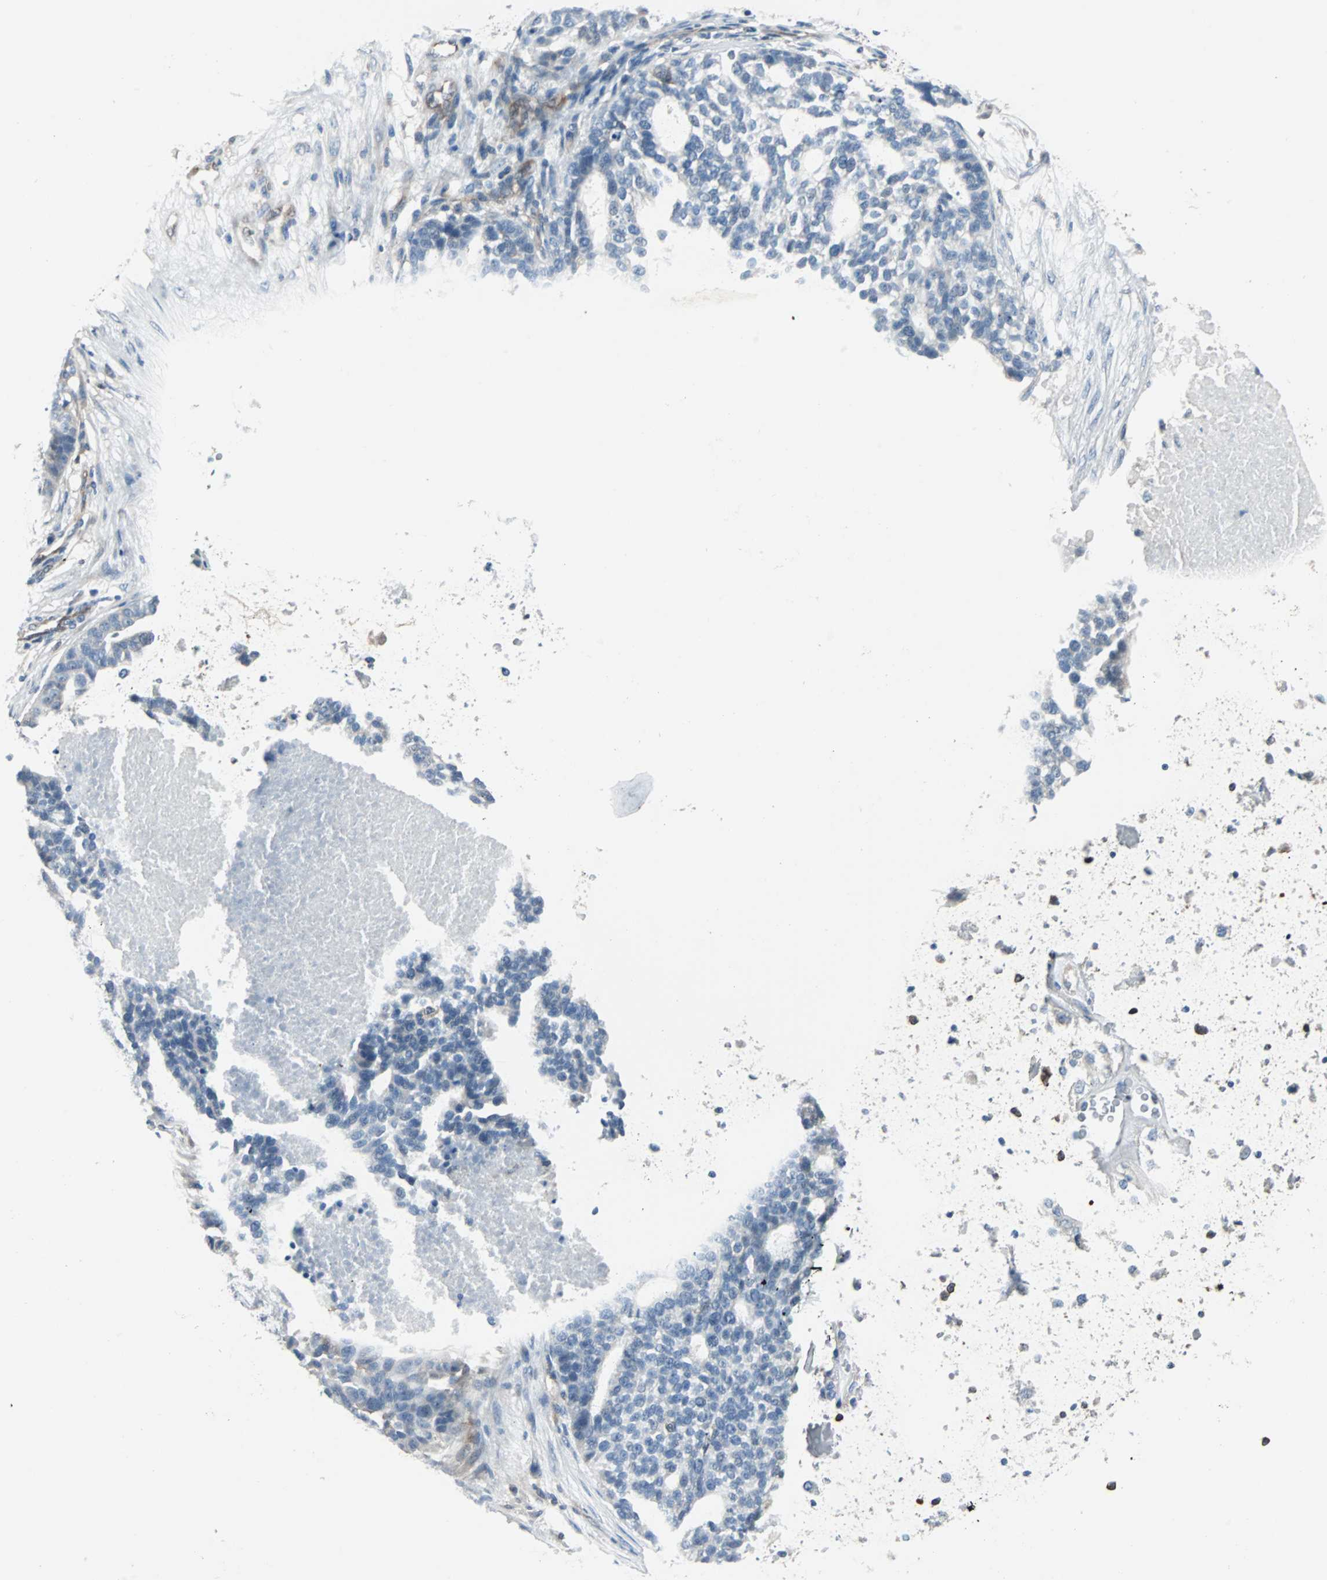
{"staining": {"intensity": "negative", "quantity": "none", "location": "none"}, "tissue": "ovarian cancer", "cell_type": "Tumor cells", "image_type": "cancer", "snomed": [{"axis": "morphology", "description": "Cystadenocarcinoma, serous, NOS"}, {"axis": "topography", "description": "Ovary"}], "caption": "Protein analysis of ovarian cancer shows no significant staining in tumor cells.", "gene": "SWAP70", "patient": {"sex": "female", "age": 59}}